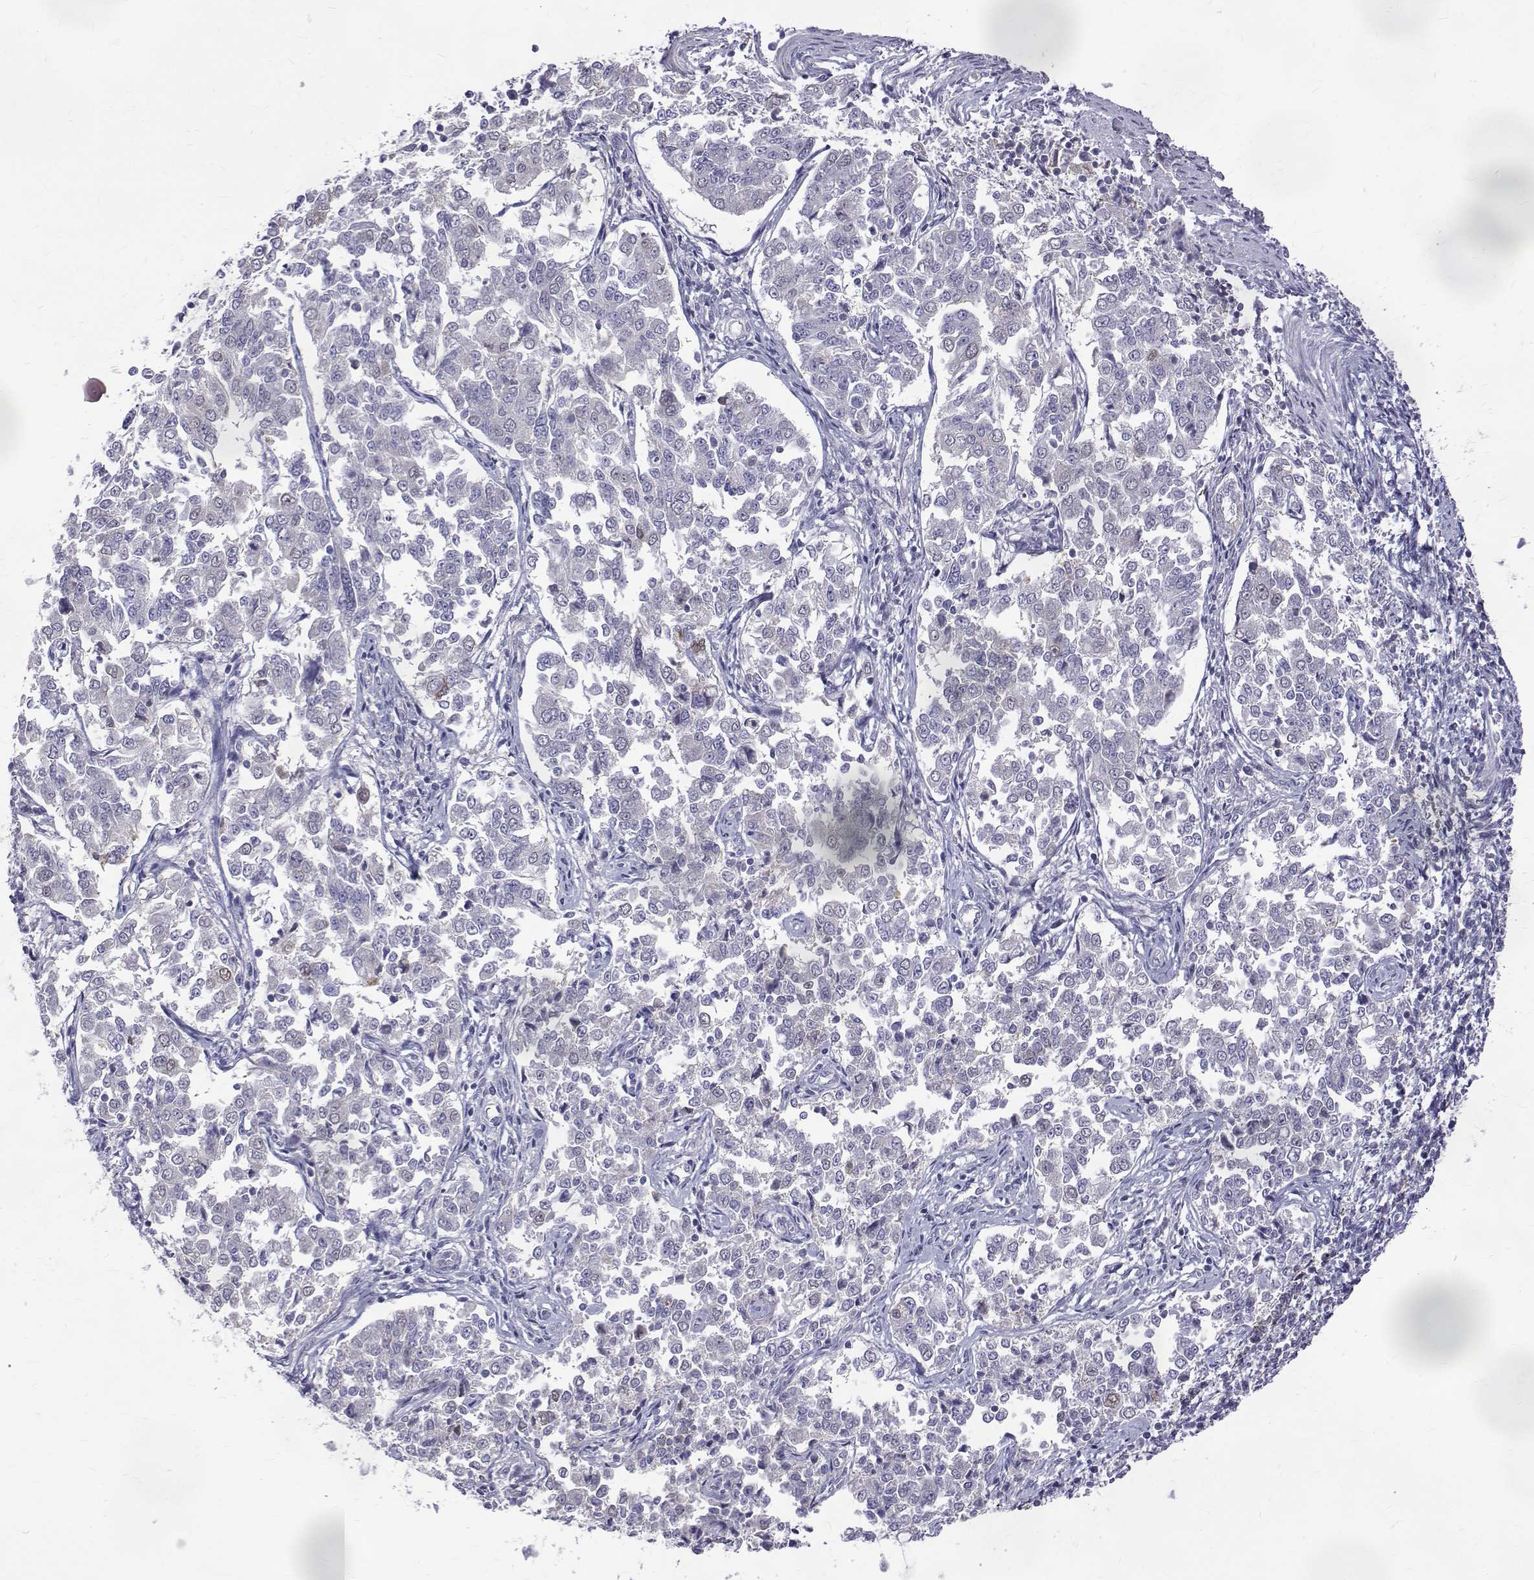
{"staining": {"intensity": "negative", "quantity": "none", "location": "none"}, "tissue": "endometrial cancer", "cell_type": "Tumor cells", "image_type": "cancer", "snomed": [{"axis": "morphology", "description": "Adenocarcinoma, NOS"}, {"axis": "topography", "description": "Endometrium"}], "caption": "Immunohistochemistry (IHC) histopathology image of human endometrial adenocarcinoma stained for a protein (brown), which exhibits no positivity in tumor cells. Nuclei are stained in blue.", "gene": "PADI1", "patient": {"sex": "female", "age": 43}}